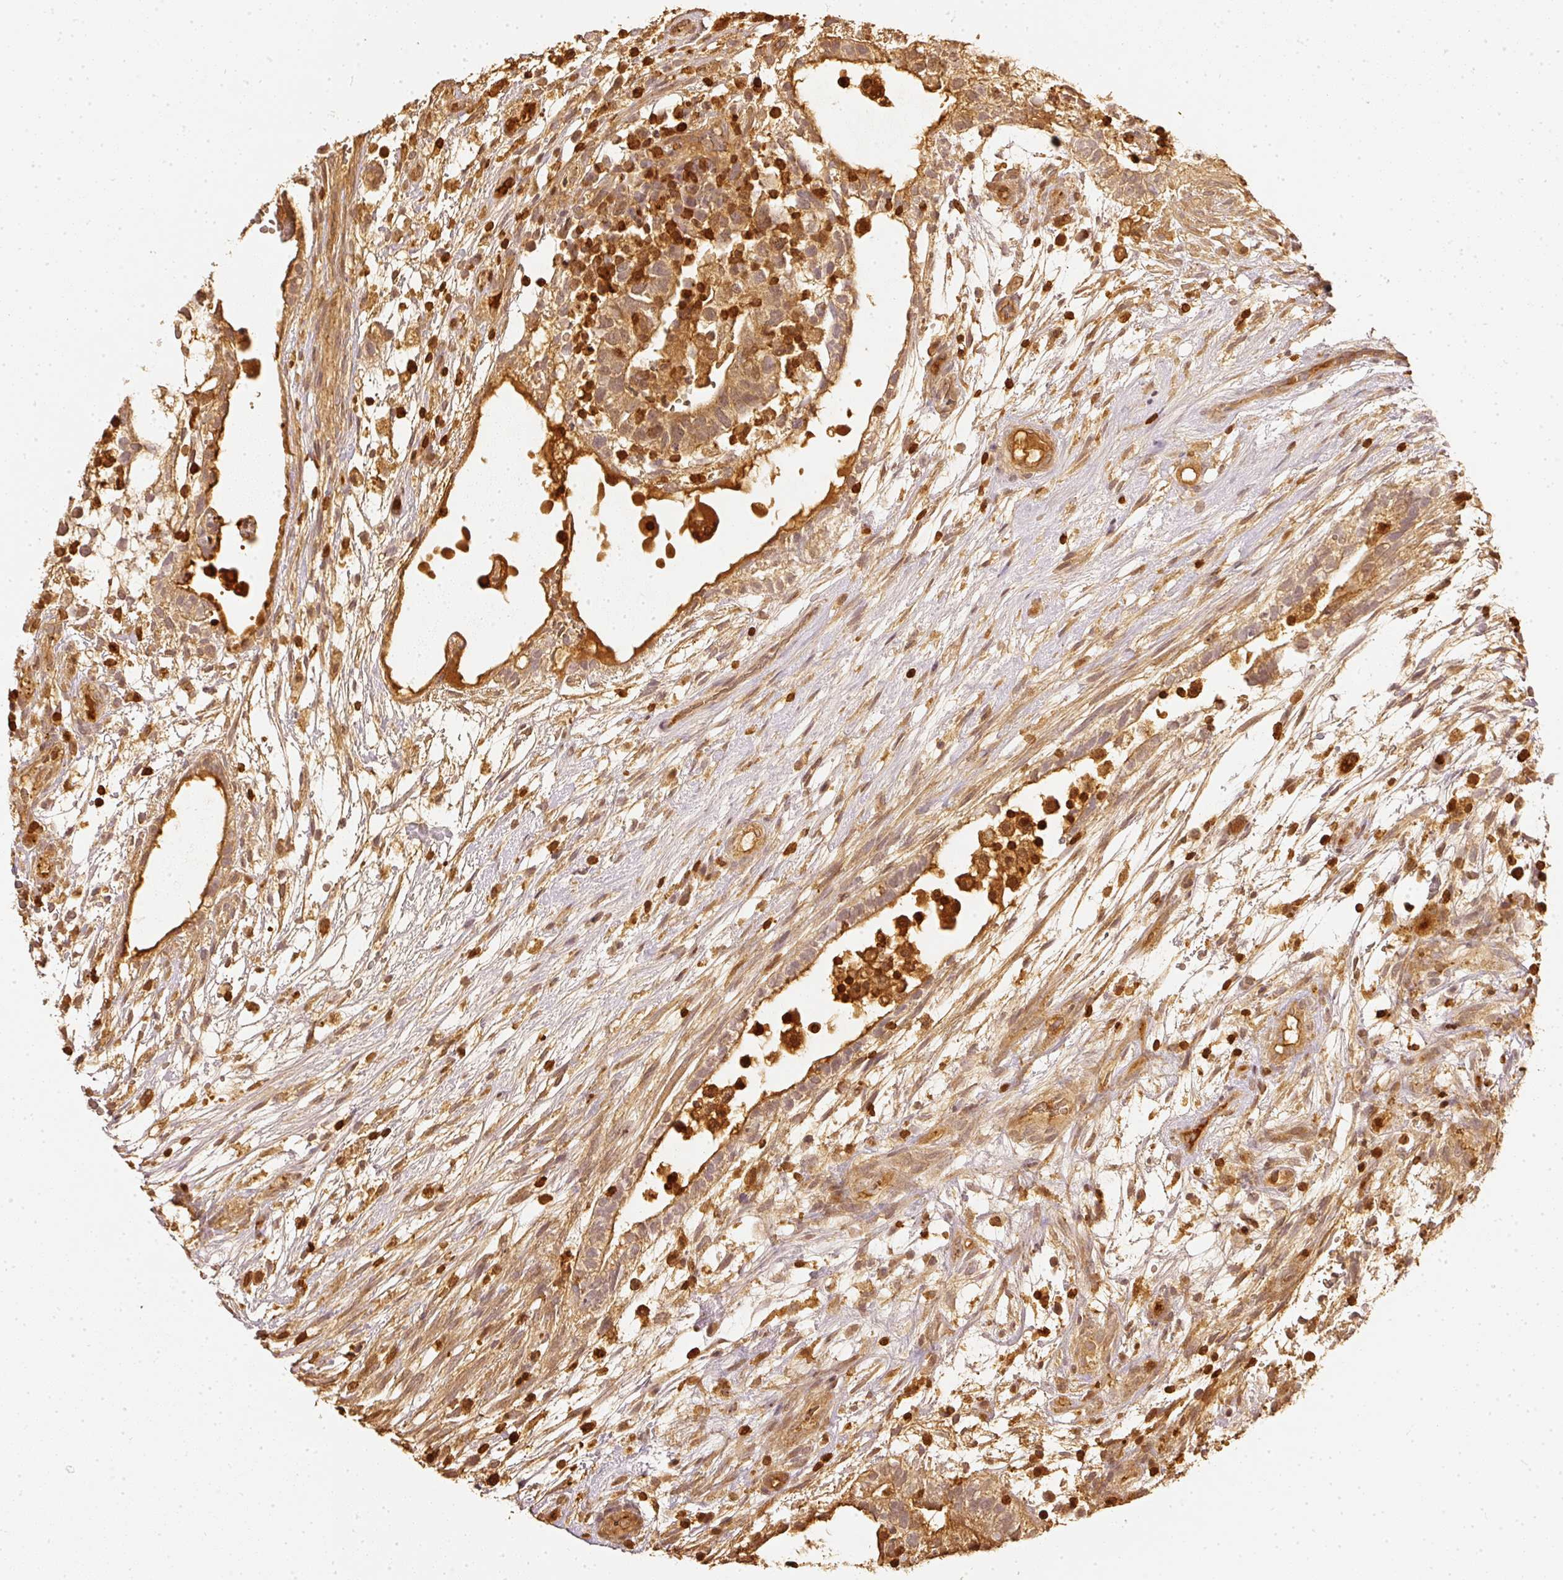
{"staining": {"intensity": "moderate", "quantity": ">75%", "location": "cytoplasmic/membranous"}, "tissue": "testis cancer", "cell_type": "Tumor cells", "image_type": "cancer", "snomed": [{"axis": "morphology", "description": "Carcinoma, Embryonal, NOS"}, {"axis": "topography", "description": "Testis"}], "caption": "Approximately >75% of tumor cells in human testis embryonal carcinoma reveal moderate cytoplasmic/membranous protein expression as visualized by brown immunohistochemical staining.", "gene": "PFN1", "patient": {"sex": "male", "age": 32}}